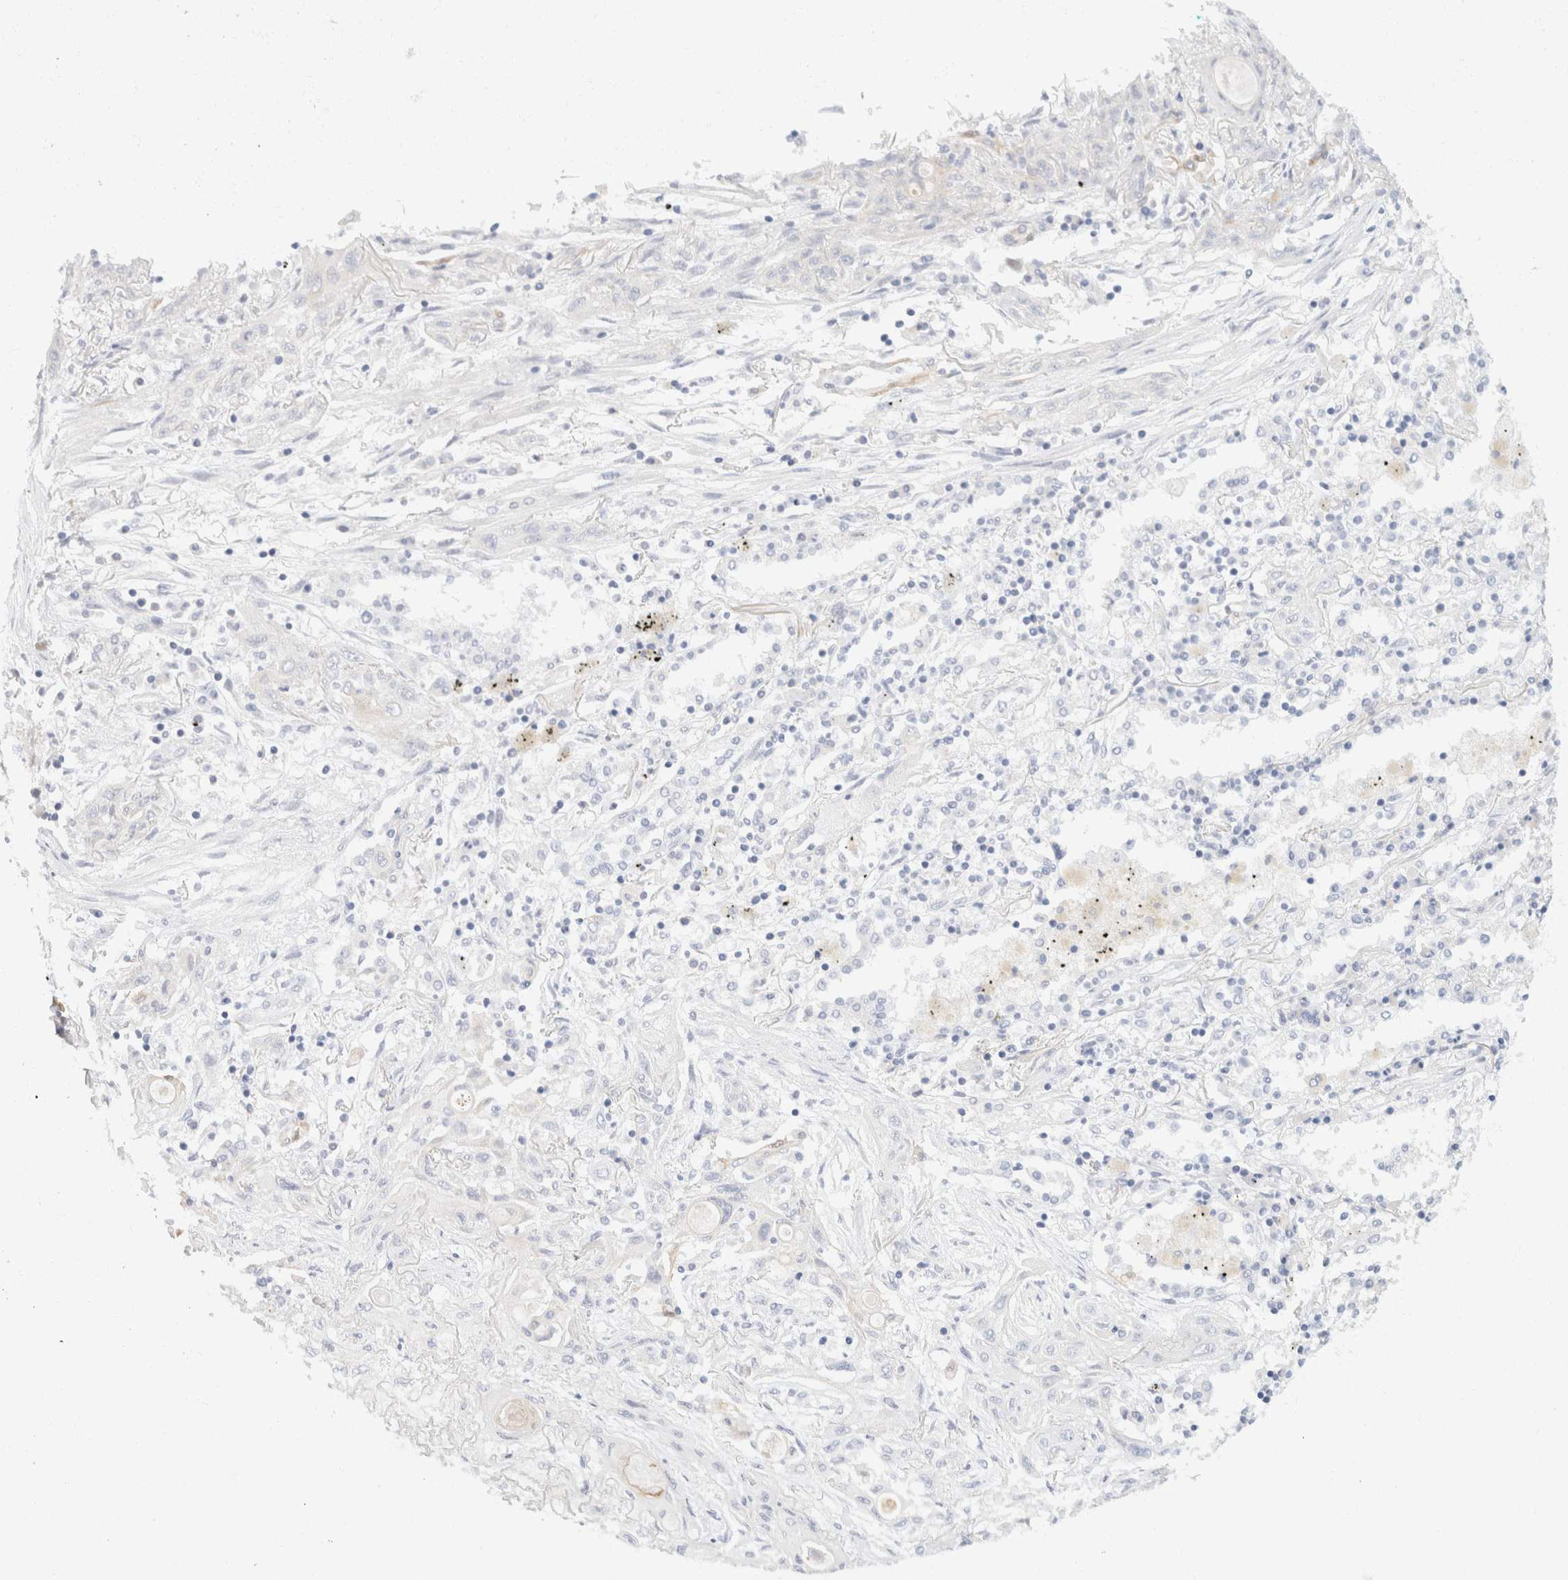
{"staining": {"intensity": "negative", "quantity": "none", "location": "none"}, "tissue": "lung cancer", "cell_type": "Tumor cells", "image_type": "cancer", "snomed": [{"axis": "morphology", "description": "Squamous cell carcinoma, NOS"}, {"axis": "topography", "description": "Lung"}], "caption": "An IHC histopathology image of squamous cell carcinoma (lung) is shown. There is no staining in tumor cells of squamous cell carcinoma (lung).", "gene": "KRT20", "patient": {"sex": "female", "age": 47}}